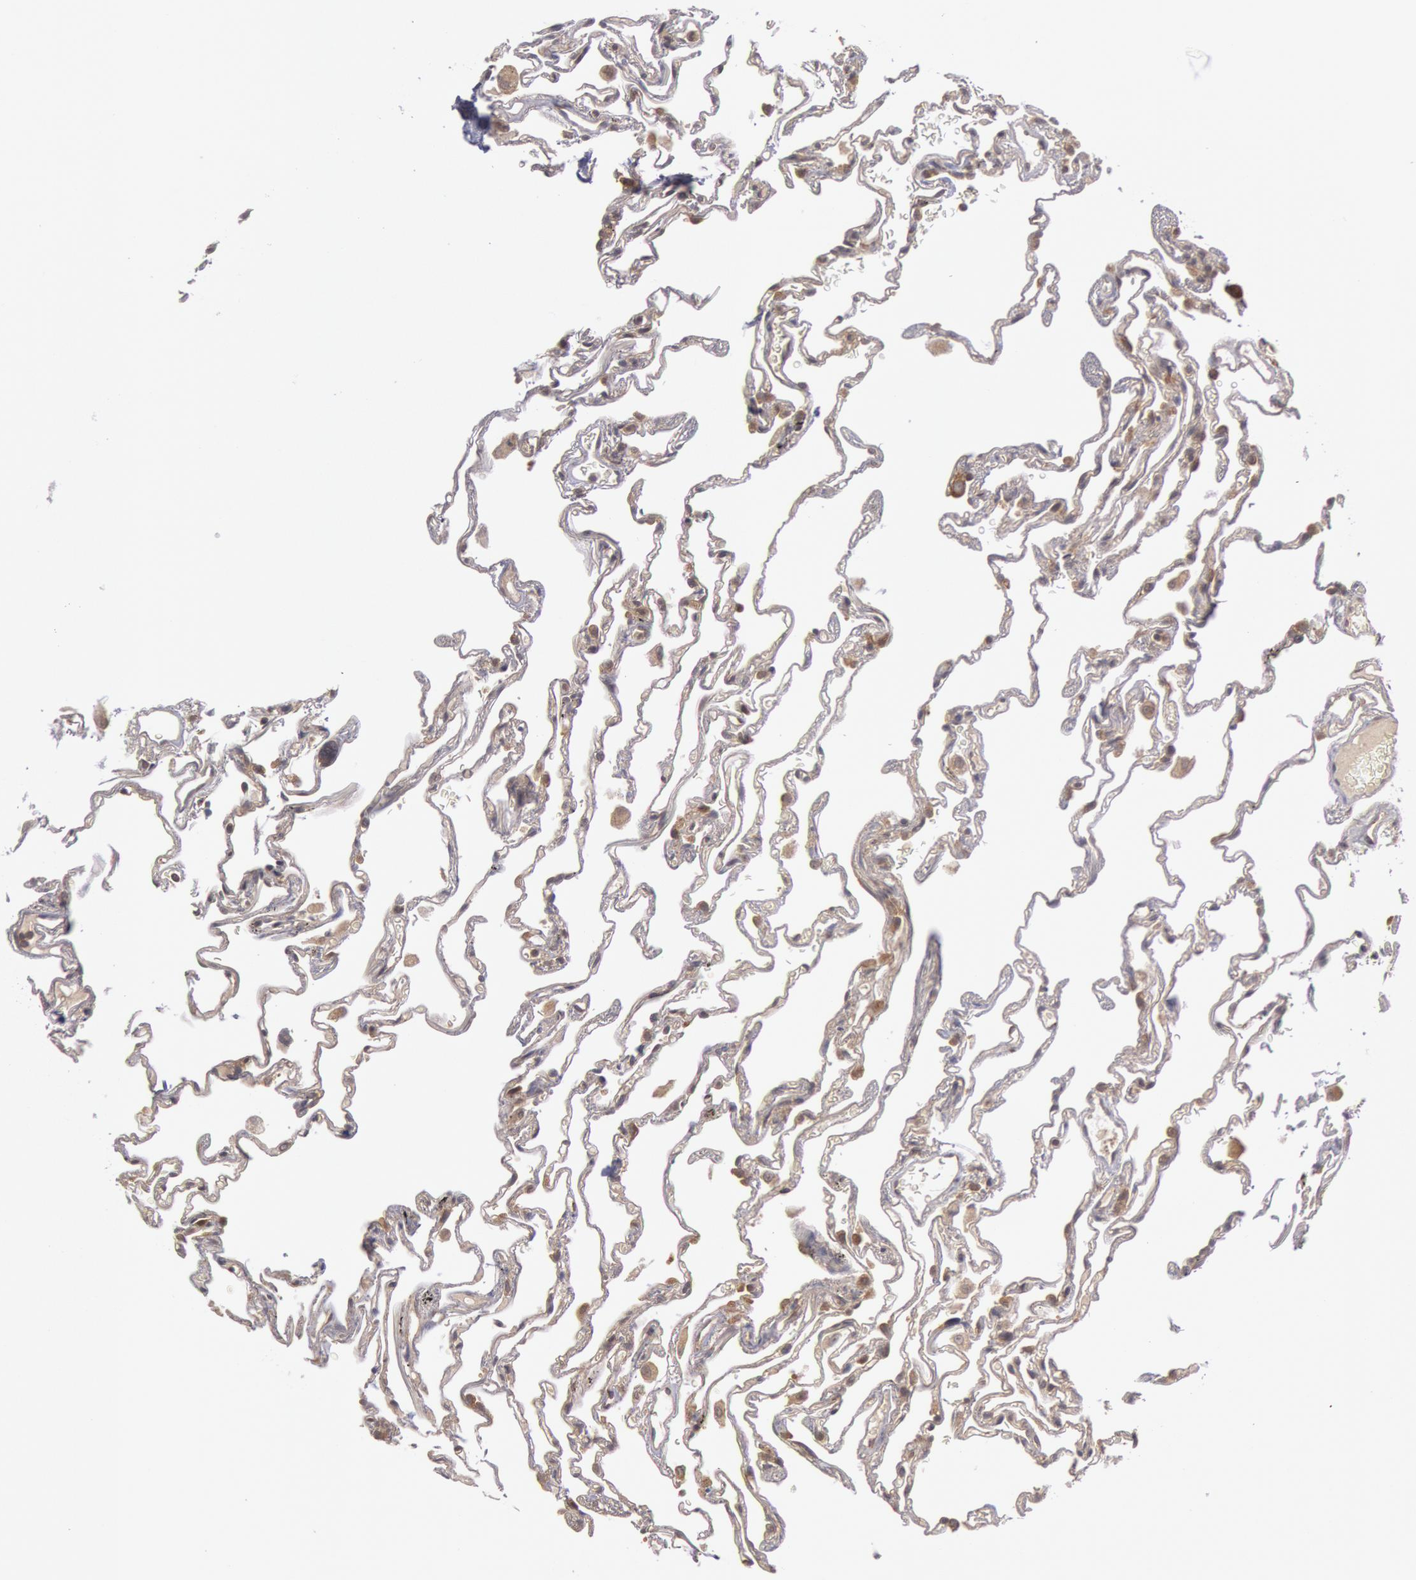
{"staining": {"intensity": "moderate", "quantity": "25%-75%", "location": "cytoplasmic/membranous"}, "tissue": "lung", "cell_type": "Alveolar cells", "image_type": "normal", "snomed": [{"axis": "morphology", "description": "Normal tissue, NOS"}, {"axis": "morphology", "description": "Inflammation, NOS"}, {"axis": "topography", "description": "Lung"}], "caption": "Unremarkable lung demonstrates moderate cytoplasmic/membranous staining in about 25%-75% of alveolar cells, visualized by immunohistochemistry. (Stains: DAB in brown, nuclei in blue, Microscopy: brightfield microscopy at high magnification).", "gene": "BRAF", "patient": {"sex": "male", "age": 69}}